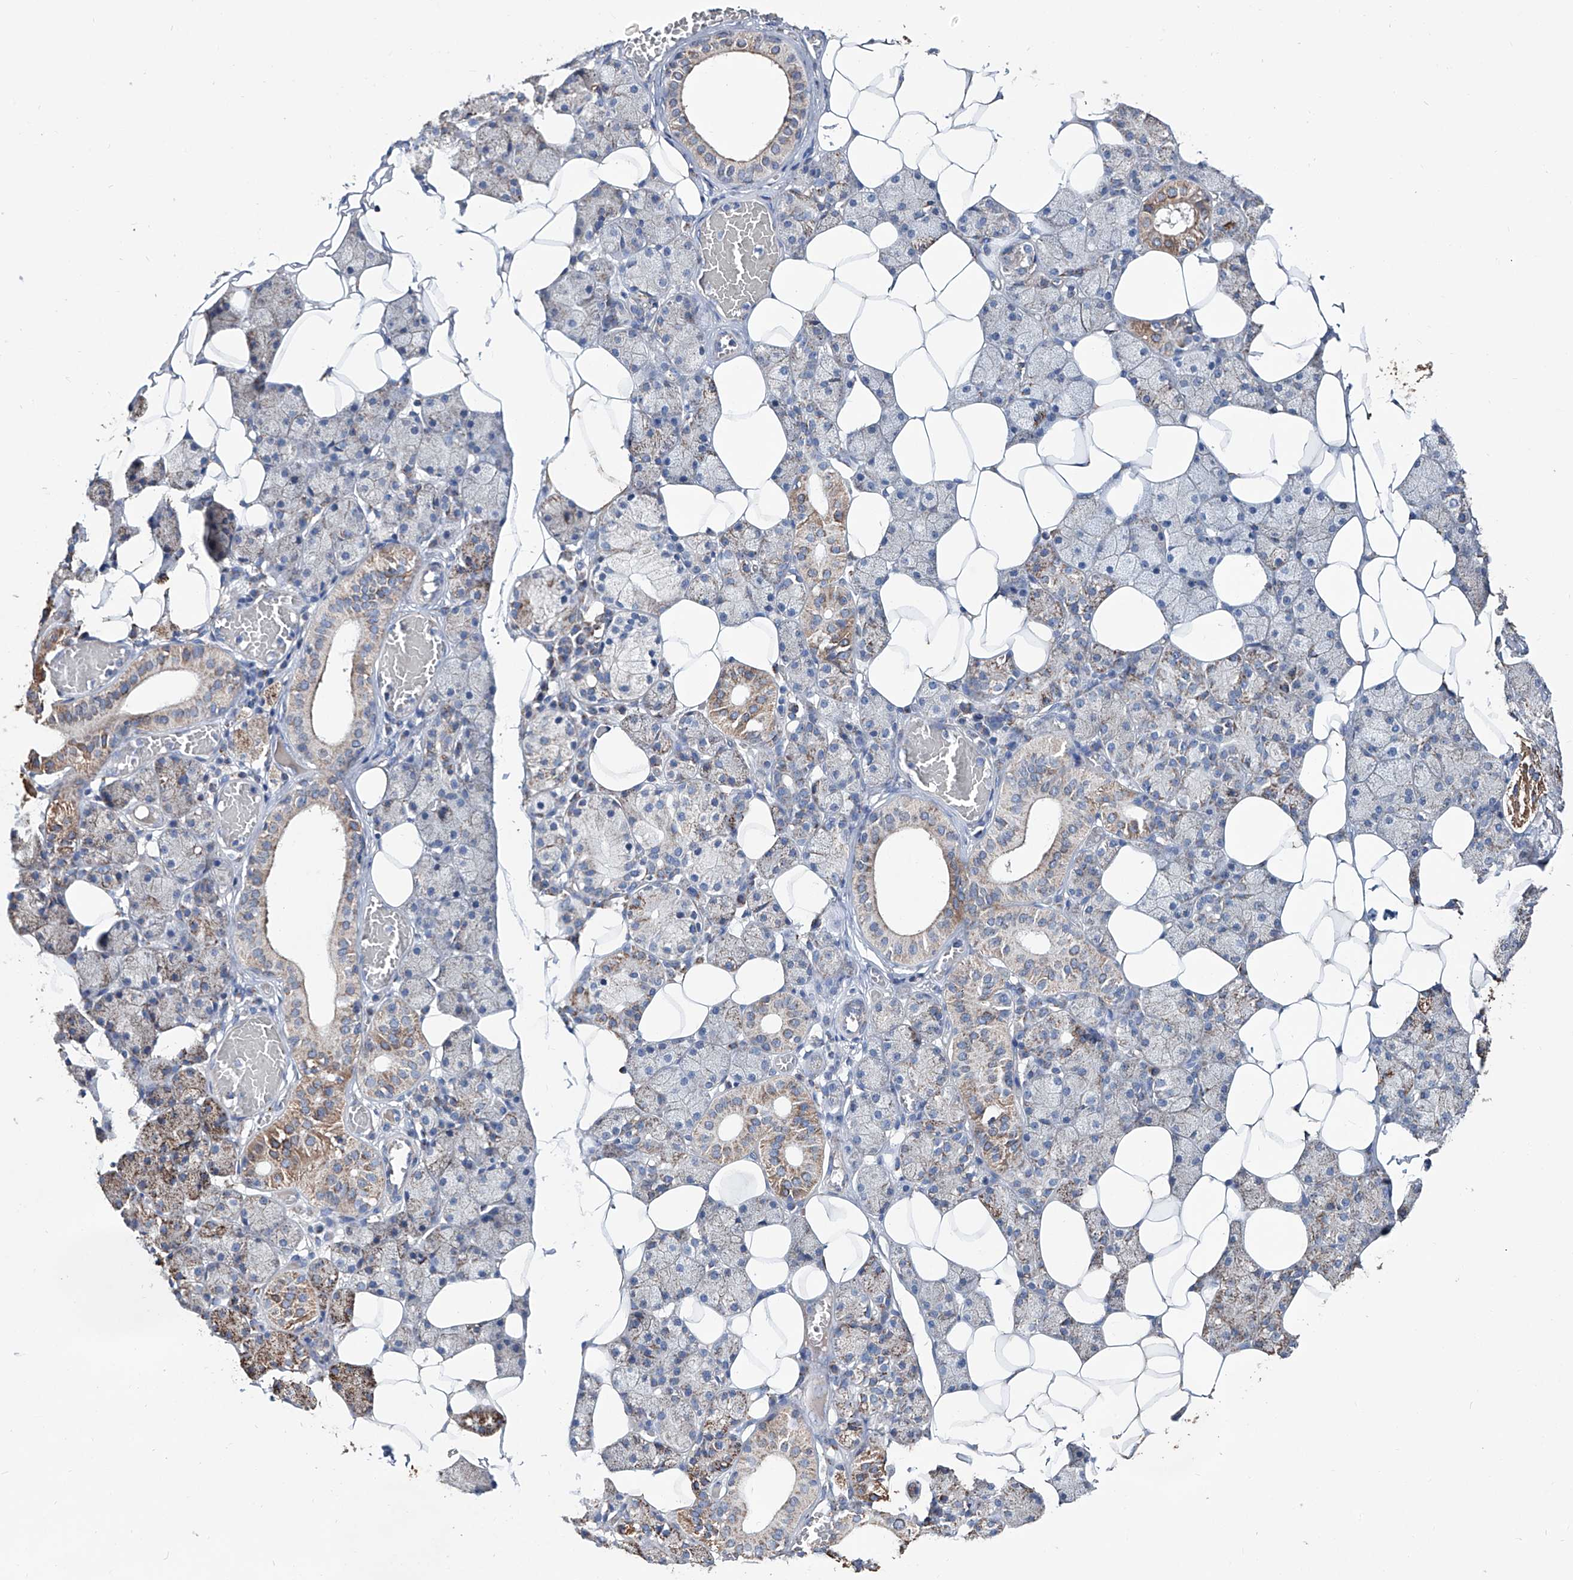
{"staining": {"intensity": "strong", "quantity": "25%-75%", "location": "cytoplasmic/membranous"}, "tissue": "salivary gland", "cell_type": "Glandular cells", "image_type": "normal", "snomed": [{"axis": "morphology", "description": "Normal tissue, NOS"}, {"axis": "topography", "description": "Salivary gland"}], "caption": "Immunohistochemistry (IHC) photomicrograph of unremarkable human salivary gland stained for a protein (brown), which reveals high levels of strong cytoplasmic/membranous positivity in approximately 25%-75% of glandular cells.", "gene": "NHS", "patient": {"sex": "female", "age": 33}}